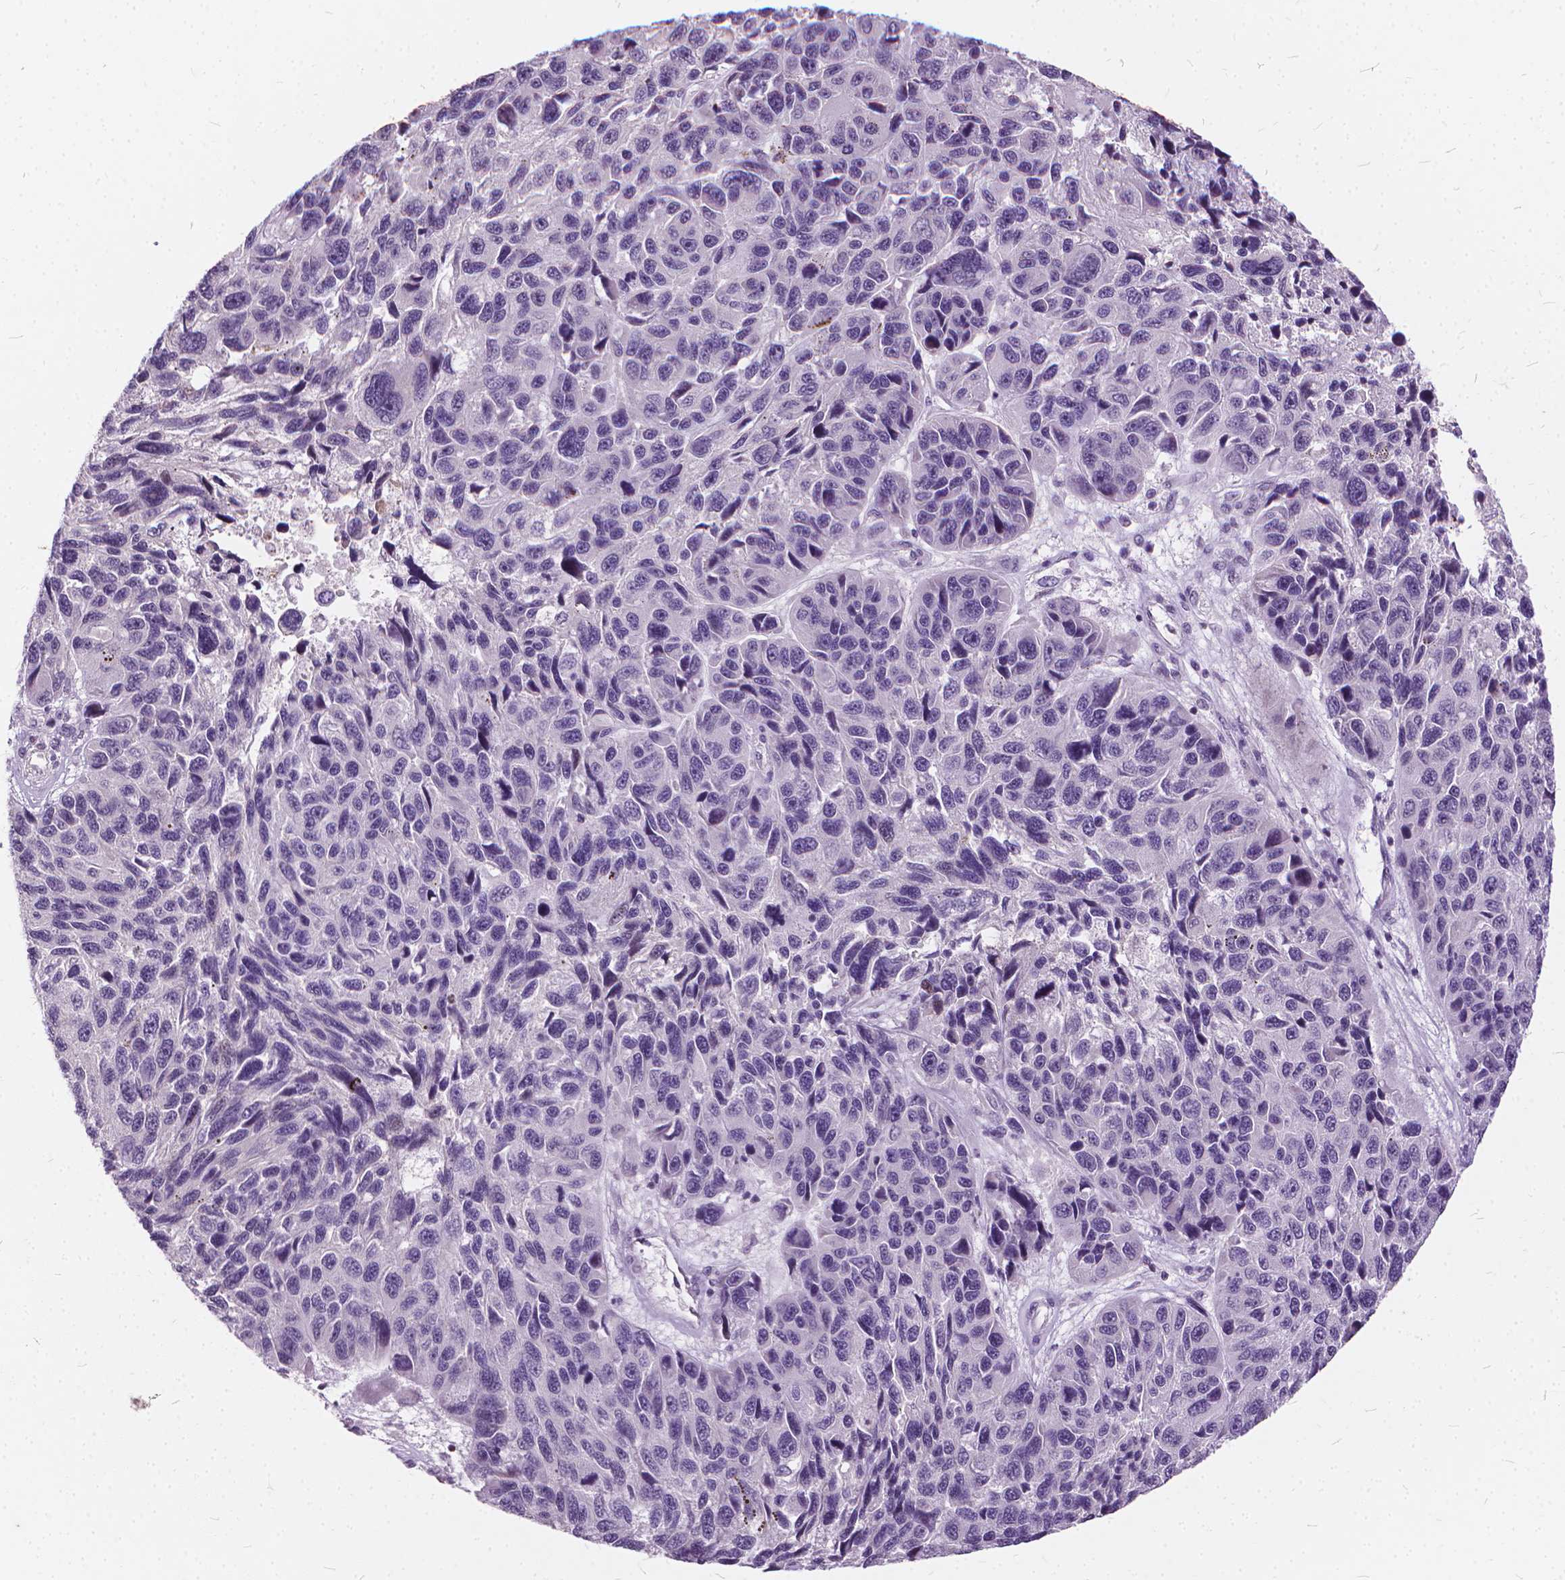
{"staining": {"intensity": "negative", "quantity": "none", "location": "none"}, "tissue": "melanoma", "cell_type": "Tumor cells", "image_type": "cancer", "snomed": [{"axis": "morphology", "description": "Malignant melanoma, NOS"}, {"axis": "topography", "description": "Skin"}], "caption": "Immunohistochemistry (IHC) micrograph of neoplastic tissue: human melanoma stained with DAB (3,3'-diaminobenzidine) shows no significant protein expression in tumor cells.", "gene": "STAT5B", "patient": {"sex": "male", "age": 53}}